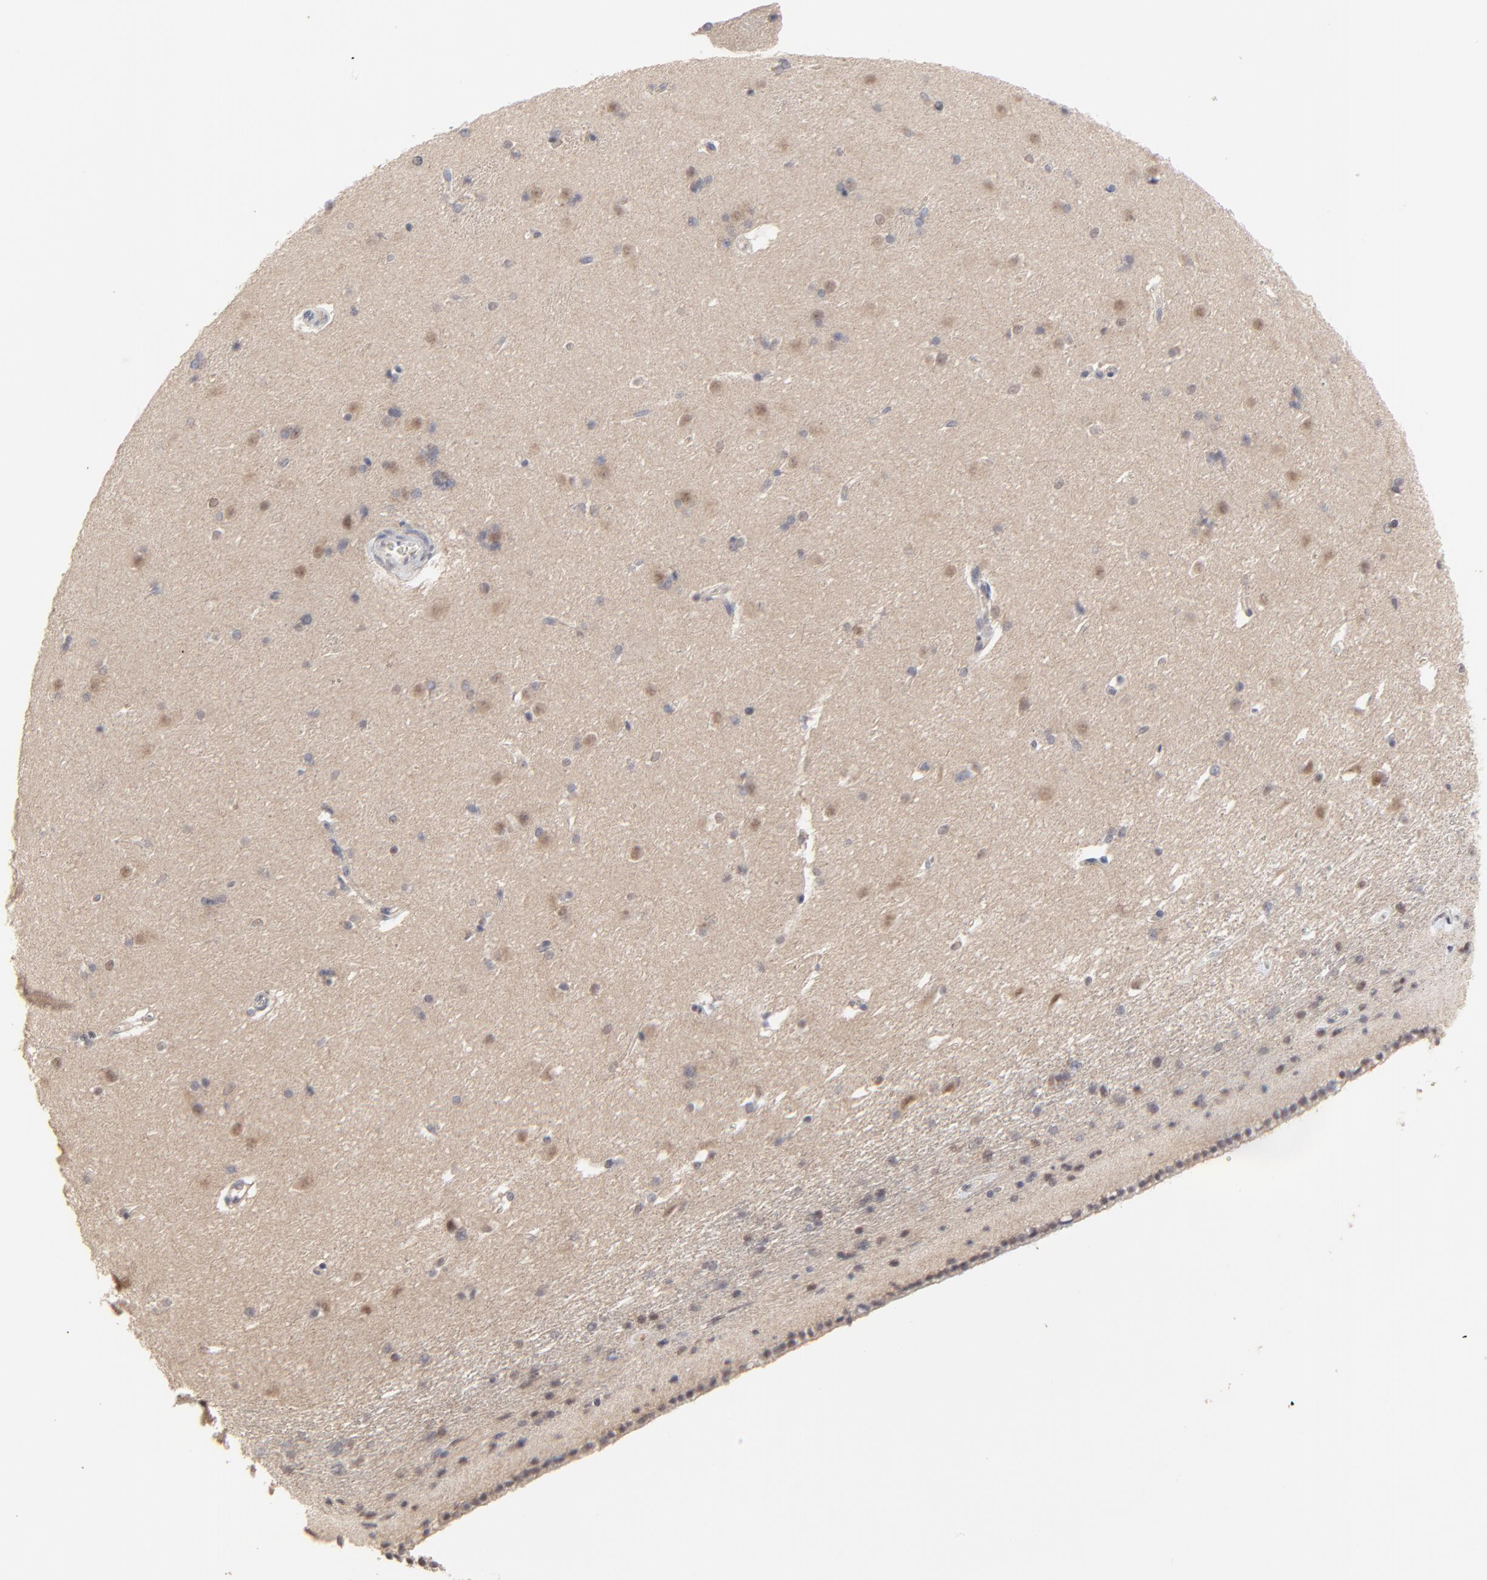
{"staining": {"intensity": "negative", "quantity": "none", "location": "none"}, "tissue": "caudate", "cell_type": "Glial cells", "image_type": "normal", "snomed": [{"axis": "morphology", "description": "Normal tissue, NOS"}, {"axis": "topography", "description": "Lateral ventricle wall"}], "caption": "The IHC photomicrograph has no significant staining in glial cells of caudate. (DAB (3,3'-diaminobenzidine) IHC with hematoxylin counter stain).", "gene": "FAM199X", "patient": {"sex": "female", "age": 19}}